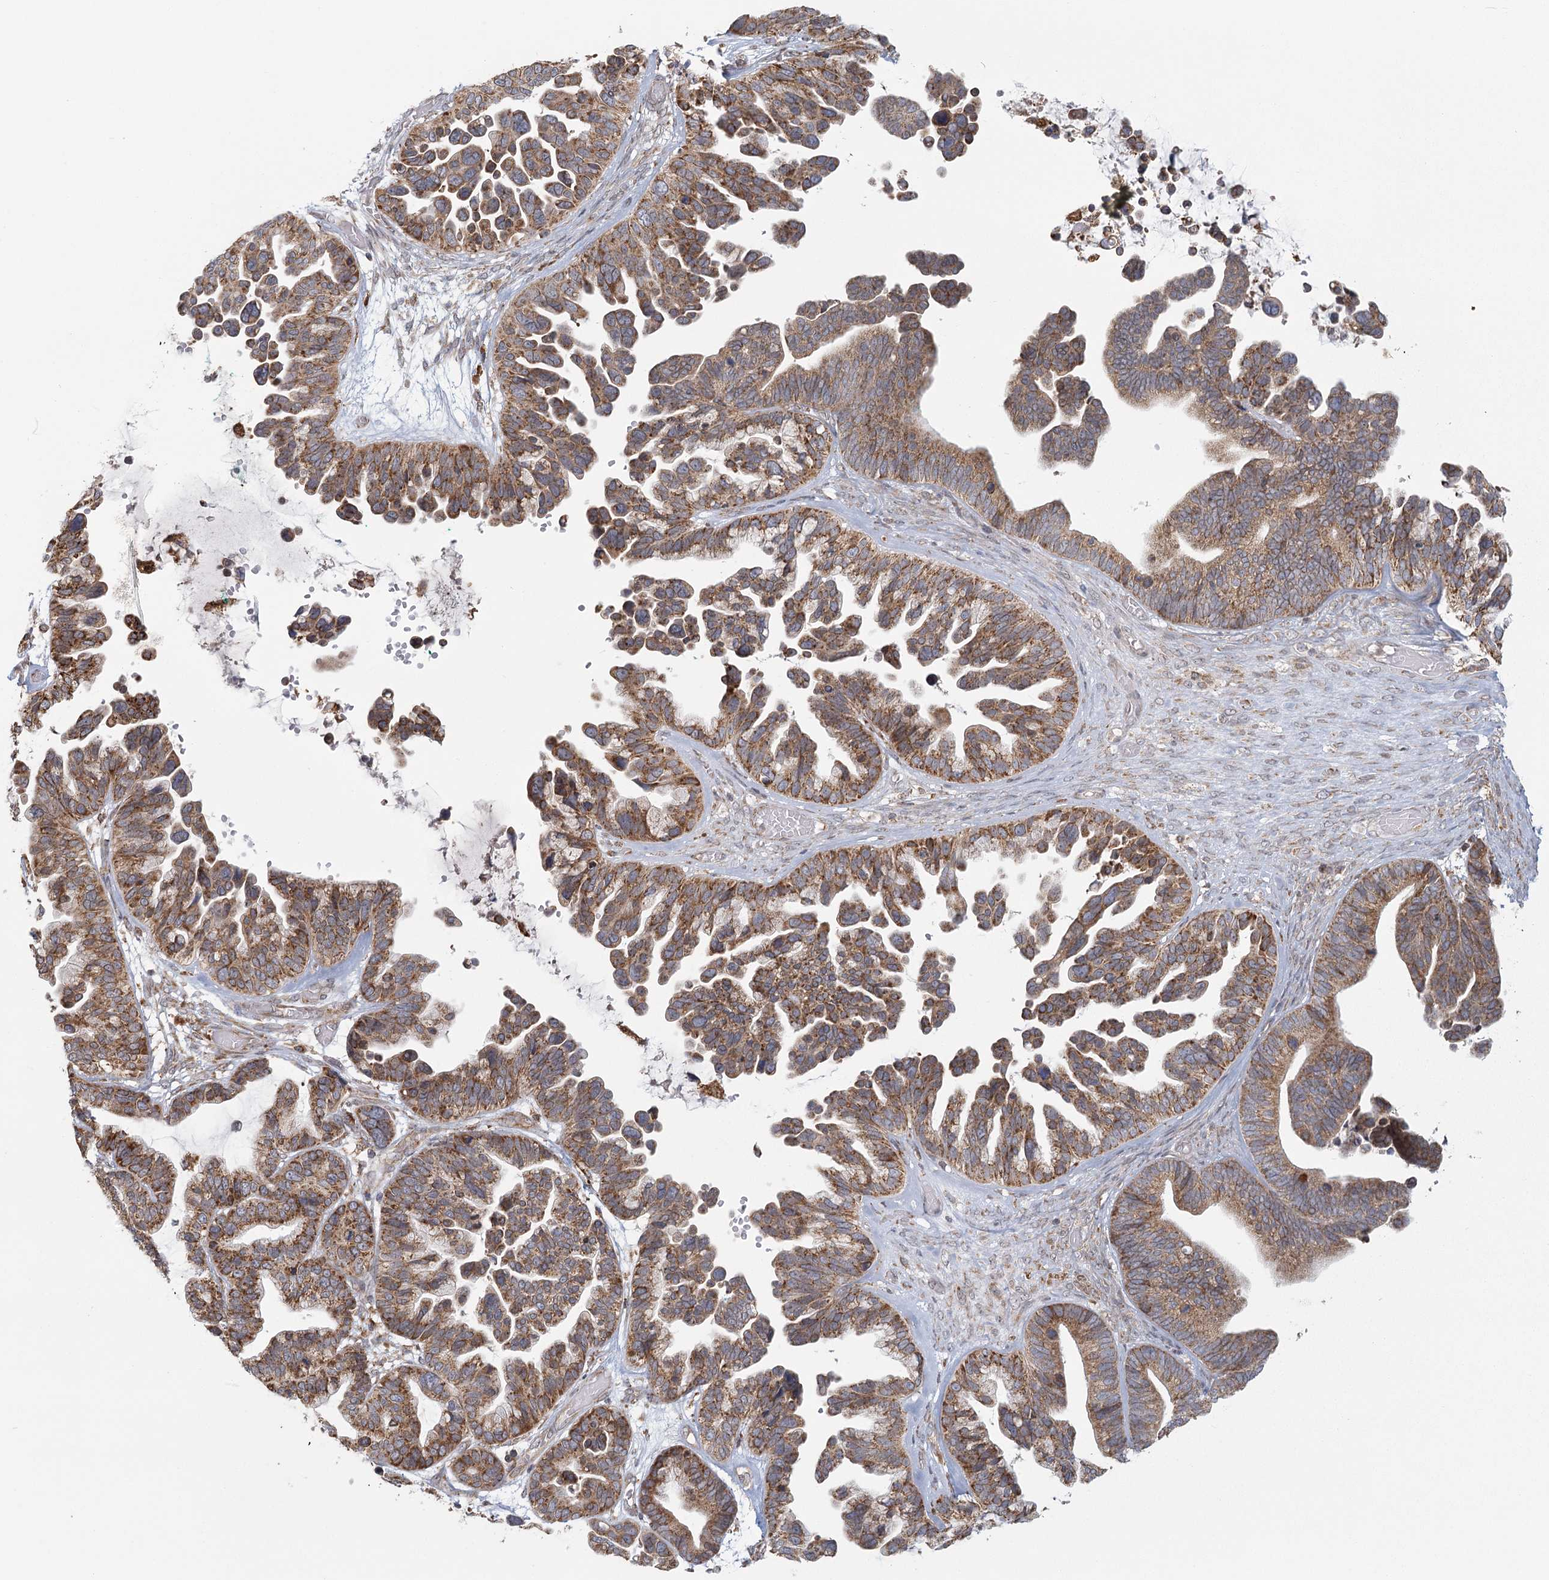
{"staining": {"intensity": "moderate", "quantity": ">75%", "location": "cytoplasmic/membranous"}, "tissue": "ovarian cancer", "cell_type": "Tumor cells", "image_type": "cancer", "snomed": [{"axis": "morphology", "description": "Cystadenocarcinoma, serous, NOS"}, {"axis": "topography", "description": "Ovary"}], "caption": "A micrograph showing moderate cytoplasmic/membranous staining in about >75% of tumor cells in ovarian serous cystadenocarcinoma, as visualized by brown immunohistochemical staining.", "gene": "LACTB", "patient": {"sex": "female", "age": 56}}